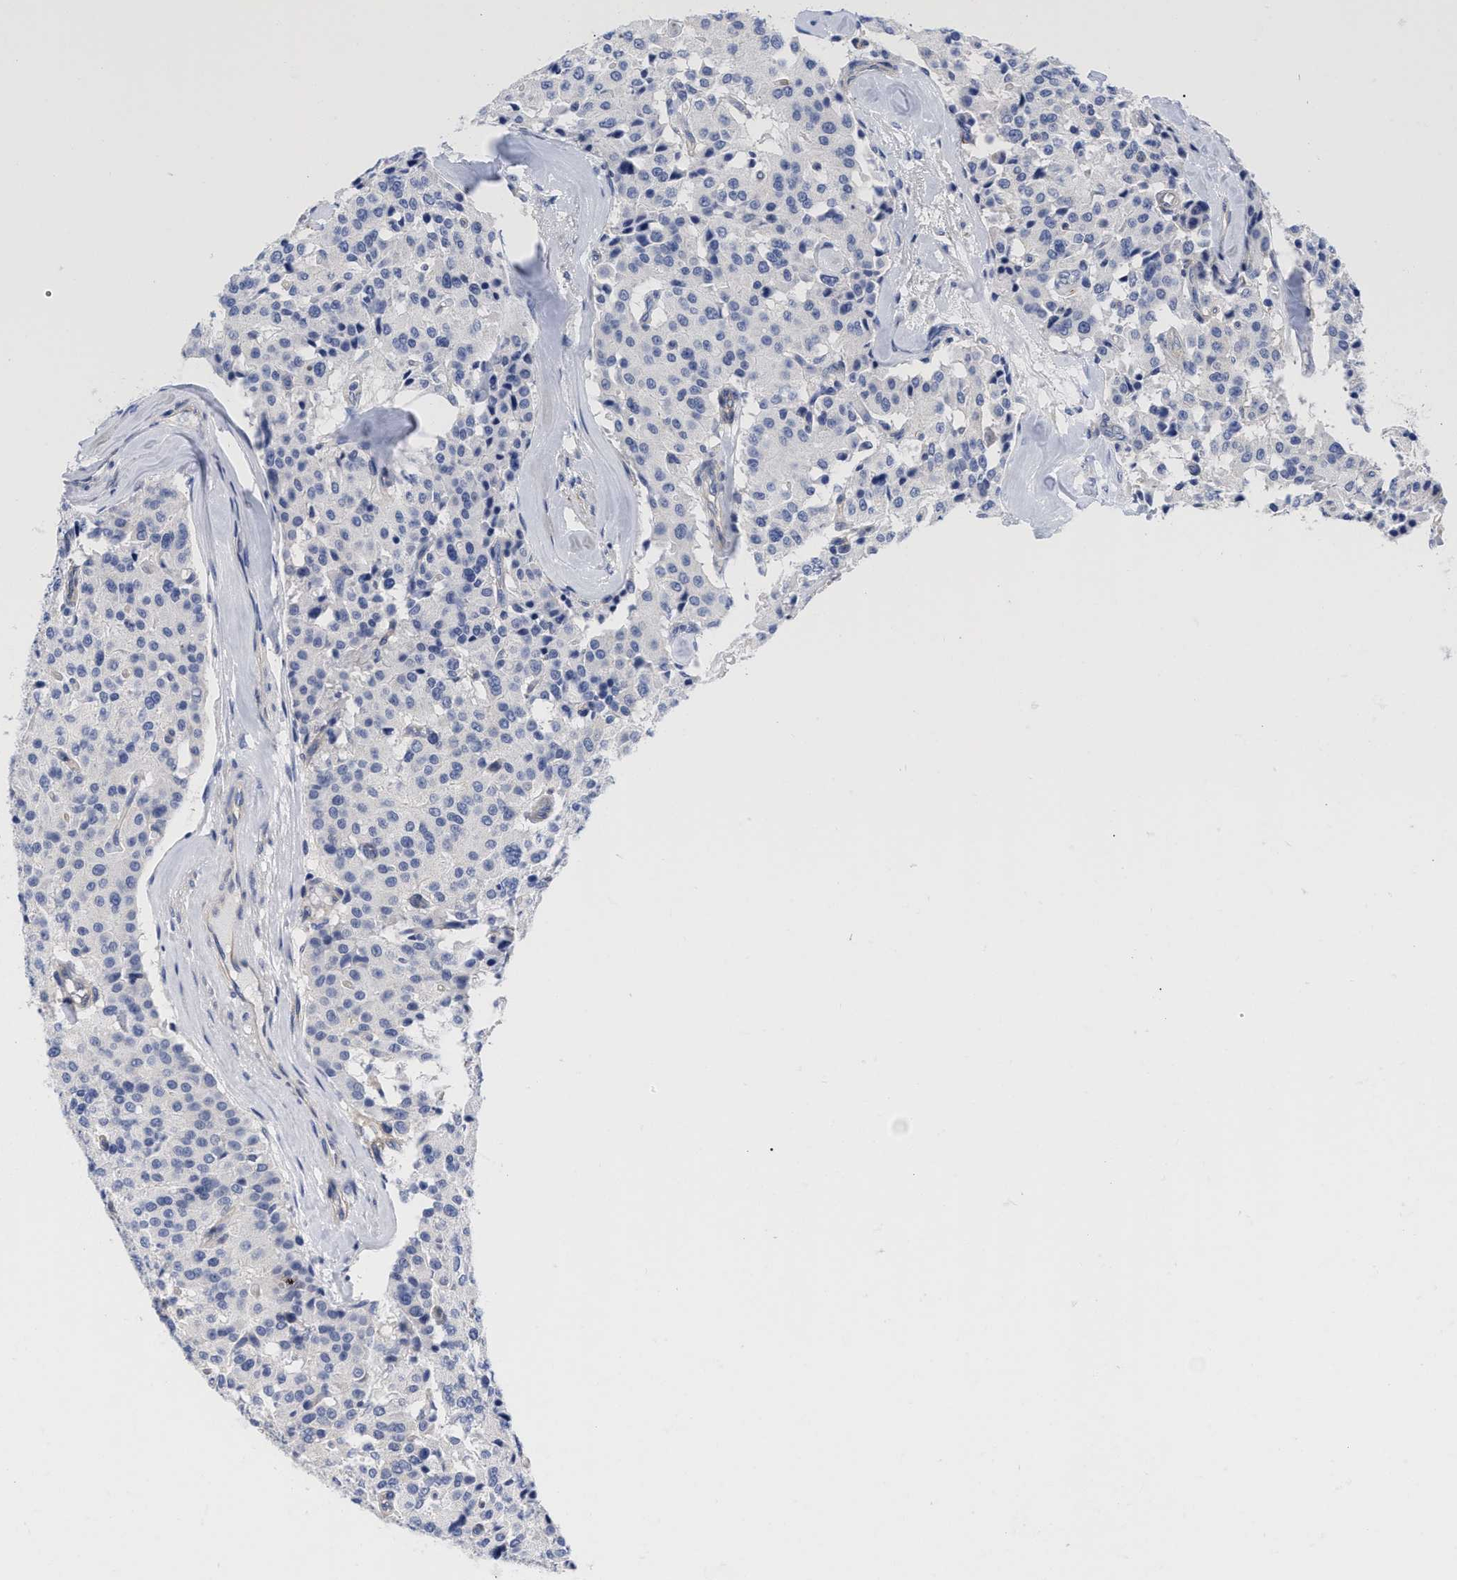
{"staining": {"intensity": "negative", "quantity": "none", "location": "none"}, "tissue": "carcinoid", "cell_type": "Tumor cells", "image_type": "cancer", "snomed": [{"axis": "morphology", "description": "Carcinoid, malignant, NOS"}, {"axis": "topography", "description": "Lung"}], "caption": "Tumor cells are negative for brown protein staining in malignant carcinoid.", "gene": "IRAG2", "patient": {"sex": "male", "age": 30}}